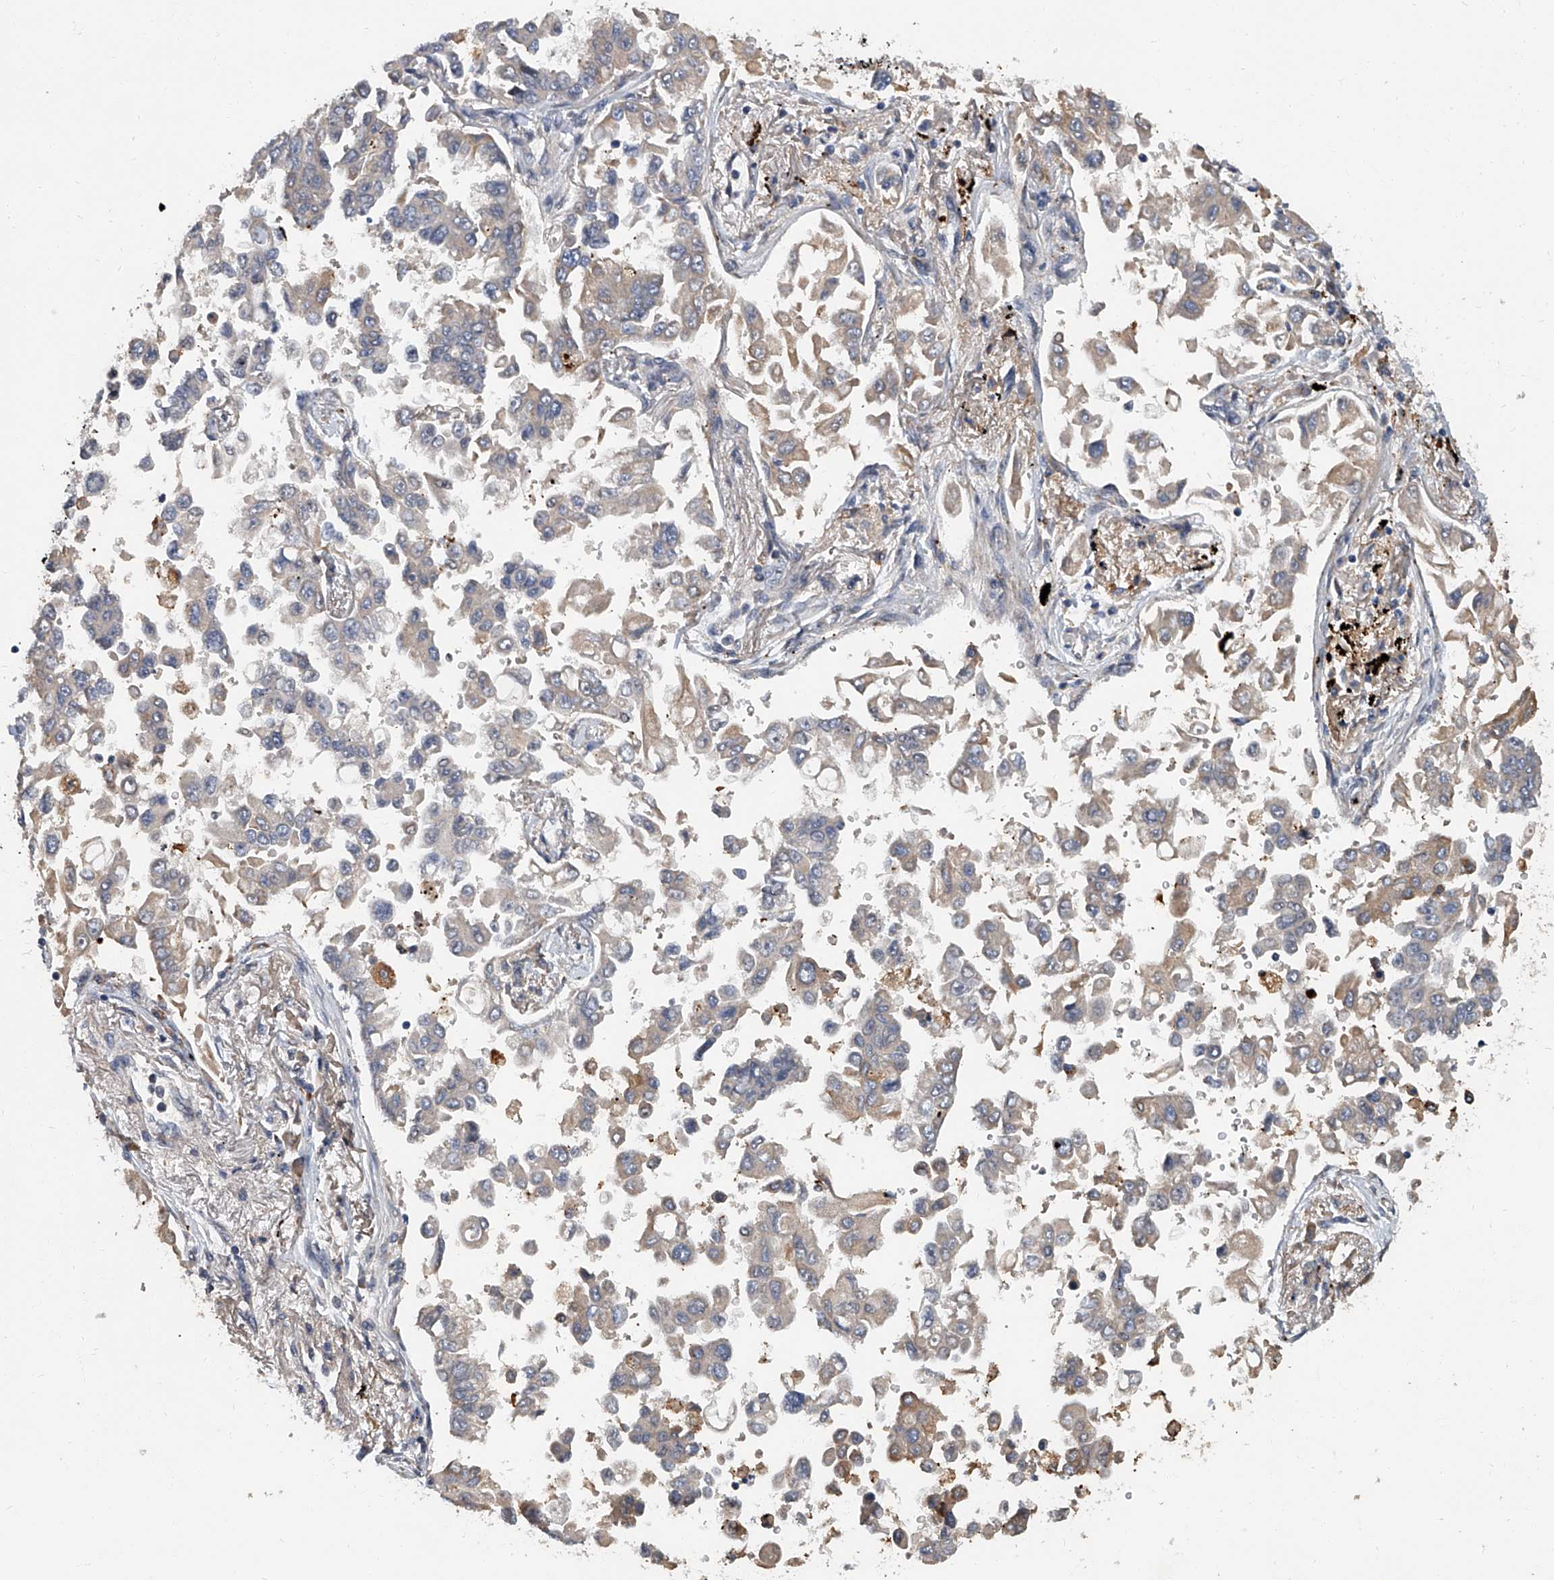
{"staining": {"intensity": "weak", "quantity": "<25%", "location": "cytoplasmic/membranous"}, "tissue": "lung cancer", "cell_type": "Tumor cells", "image_type": "cancer", "snomed": [{"axis": "morphology", "description": "Adenocarcinoma, NOS"}, {"axis": "topography", "description": "Lung"}], "caption": "Immunohistochemistry (IHC) of lung cancer exhibits no positivity in tumor cells.", "gene": "JAG2", "patient": {"sex": "female", "age": 67}}